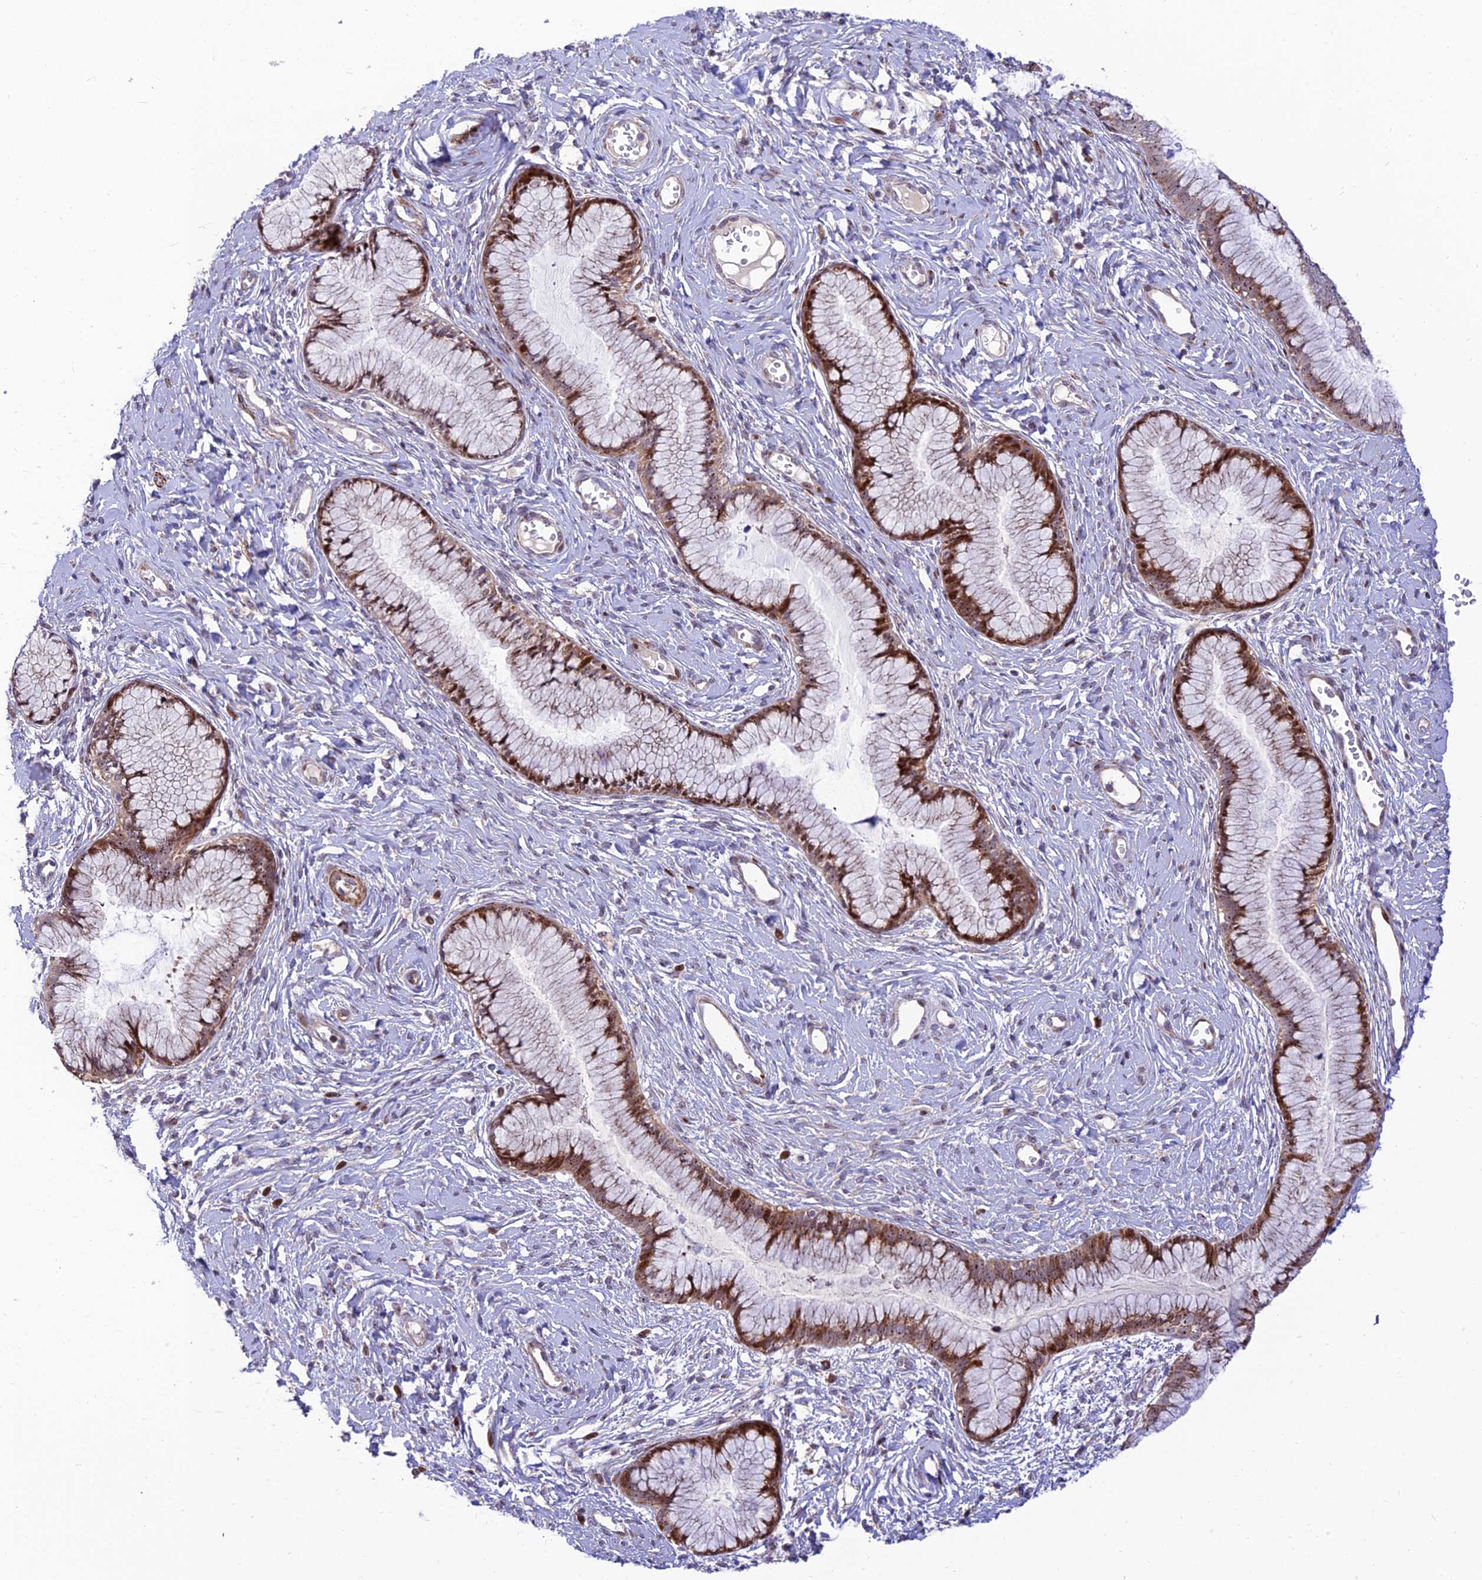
{"staining": {"intensity": "strong", "quantity": ">75%", "location": "cytoplasmic/membranous,nuclear"}, "tissue": "cervix", "cell_type": "Glandular cells", "image_type": "normal", "snomed": [{"axis": "morphology", "description": "Normal tissue, NOS"}, {"axis": "topography", "description": "Cervix"}], "caption": "Protein expression analysis of benign cervix displays strong cytoplasmic/membranous,nuclear expression in approximately >75% of glandular cells.", "gene": "KBTBD7", "patient": {"sex": "female", "age": 42}}